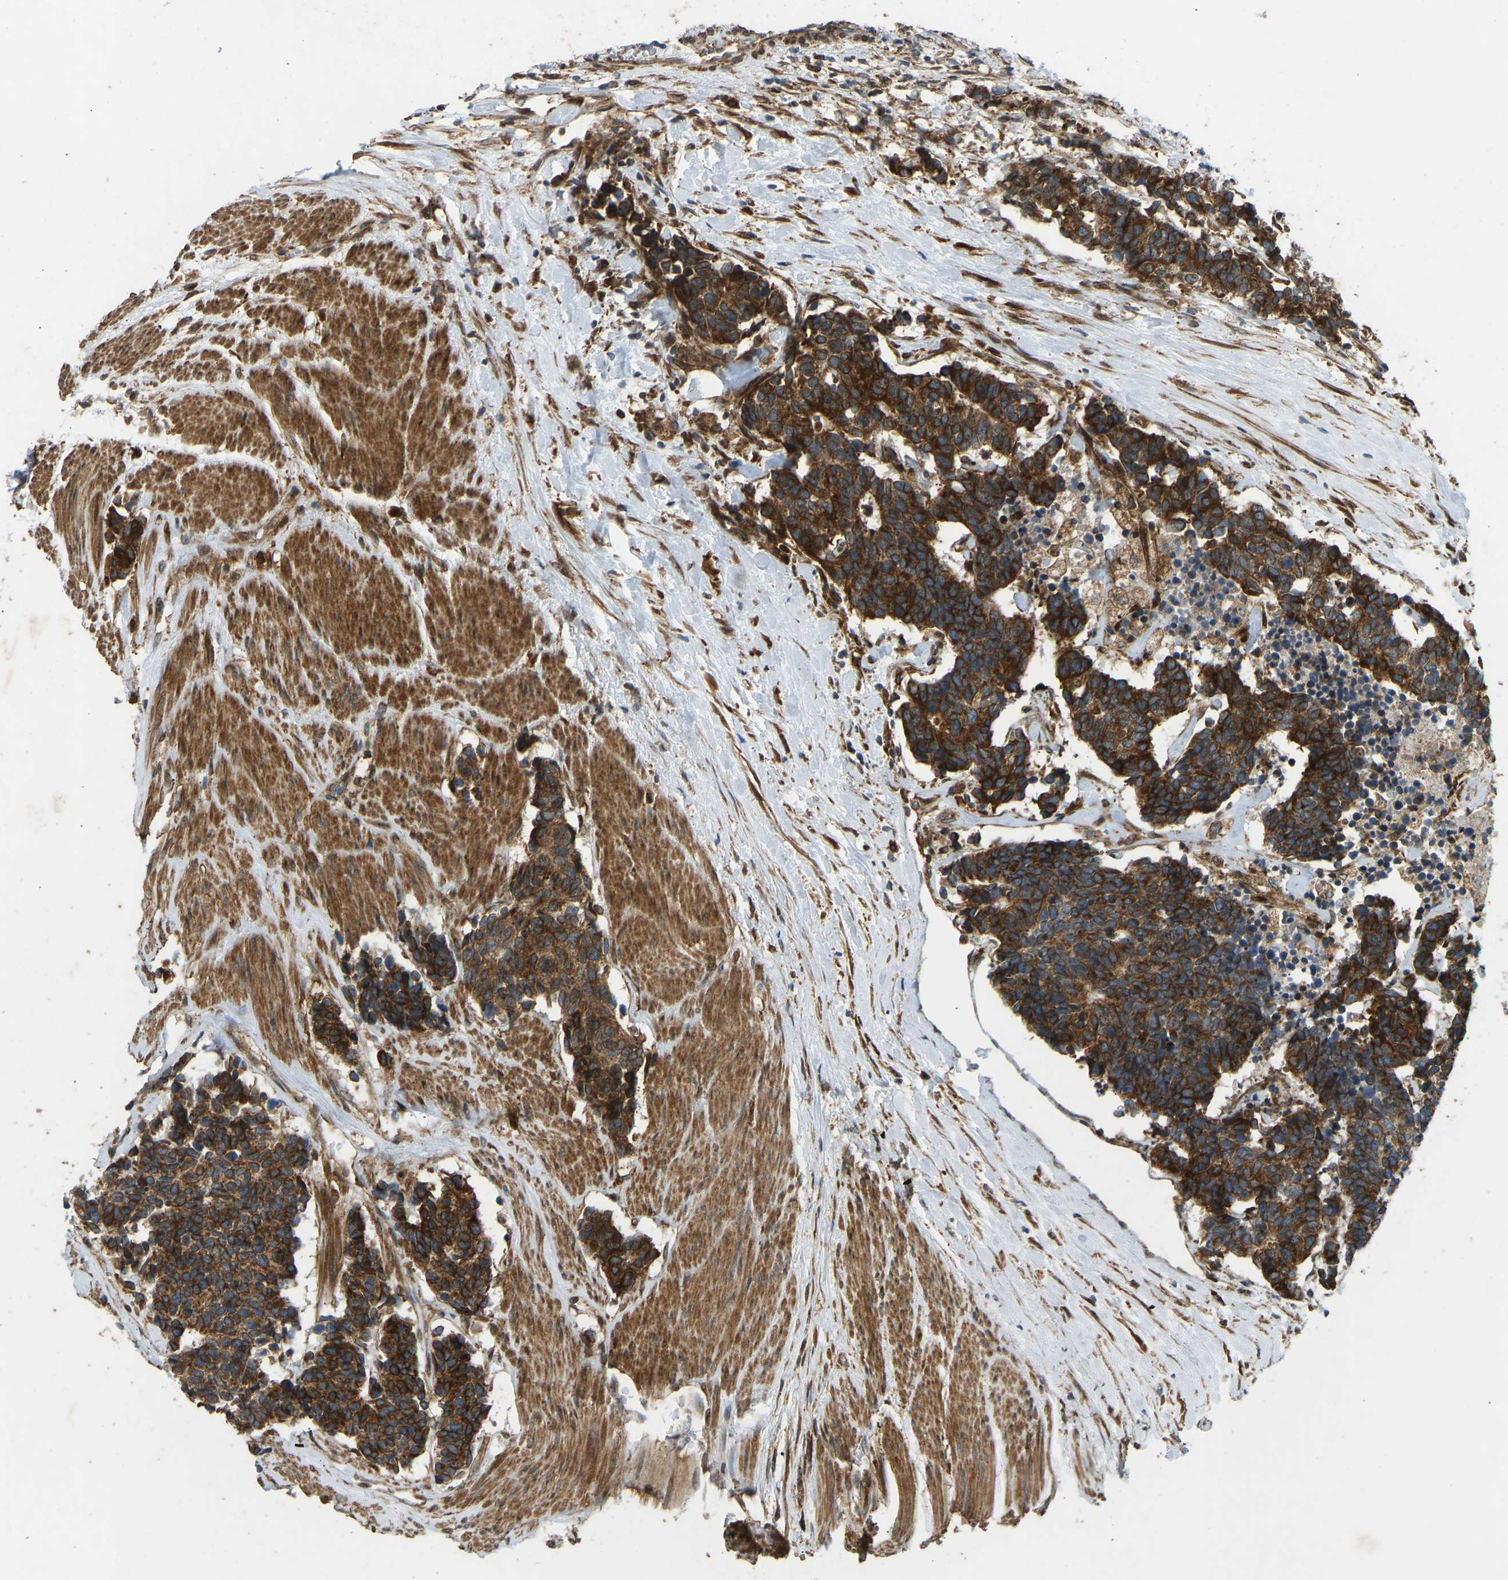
{"staining": {"intensity": "strong", "quantity": ">75%", "location": "cytoplasmic/membranous"}, "tissue": "carcinoid", "cell_type": "Tumor cells", "image_type": "cancer", "snomed": [{"axis": "morphology", "description": "Carcinoma, NOS"}, {"axis": "morphology", "description": "Carcinoid, malignant, NOS"}, {"axis": "topography", "description": "Urinary bladder"}], "caption": "Immunohistochemistry histopathology image of neoplastic tissue: carcinoid stained using IHC demonstrates high levels of strong protein expression localized specifically in the cytoplasmic/membranous of tumor cells, appearing as a cytoplasmic/membranous brown color.", "gene": "OS9", "patient": {"sex": "male", "age": 57}}